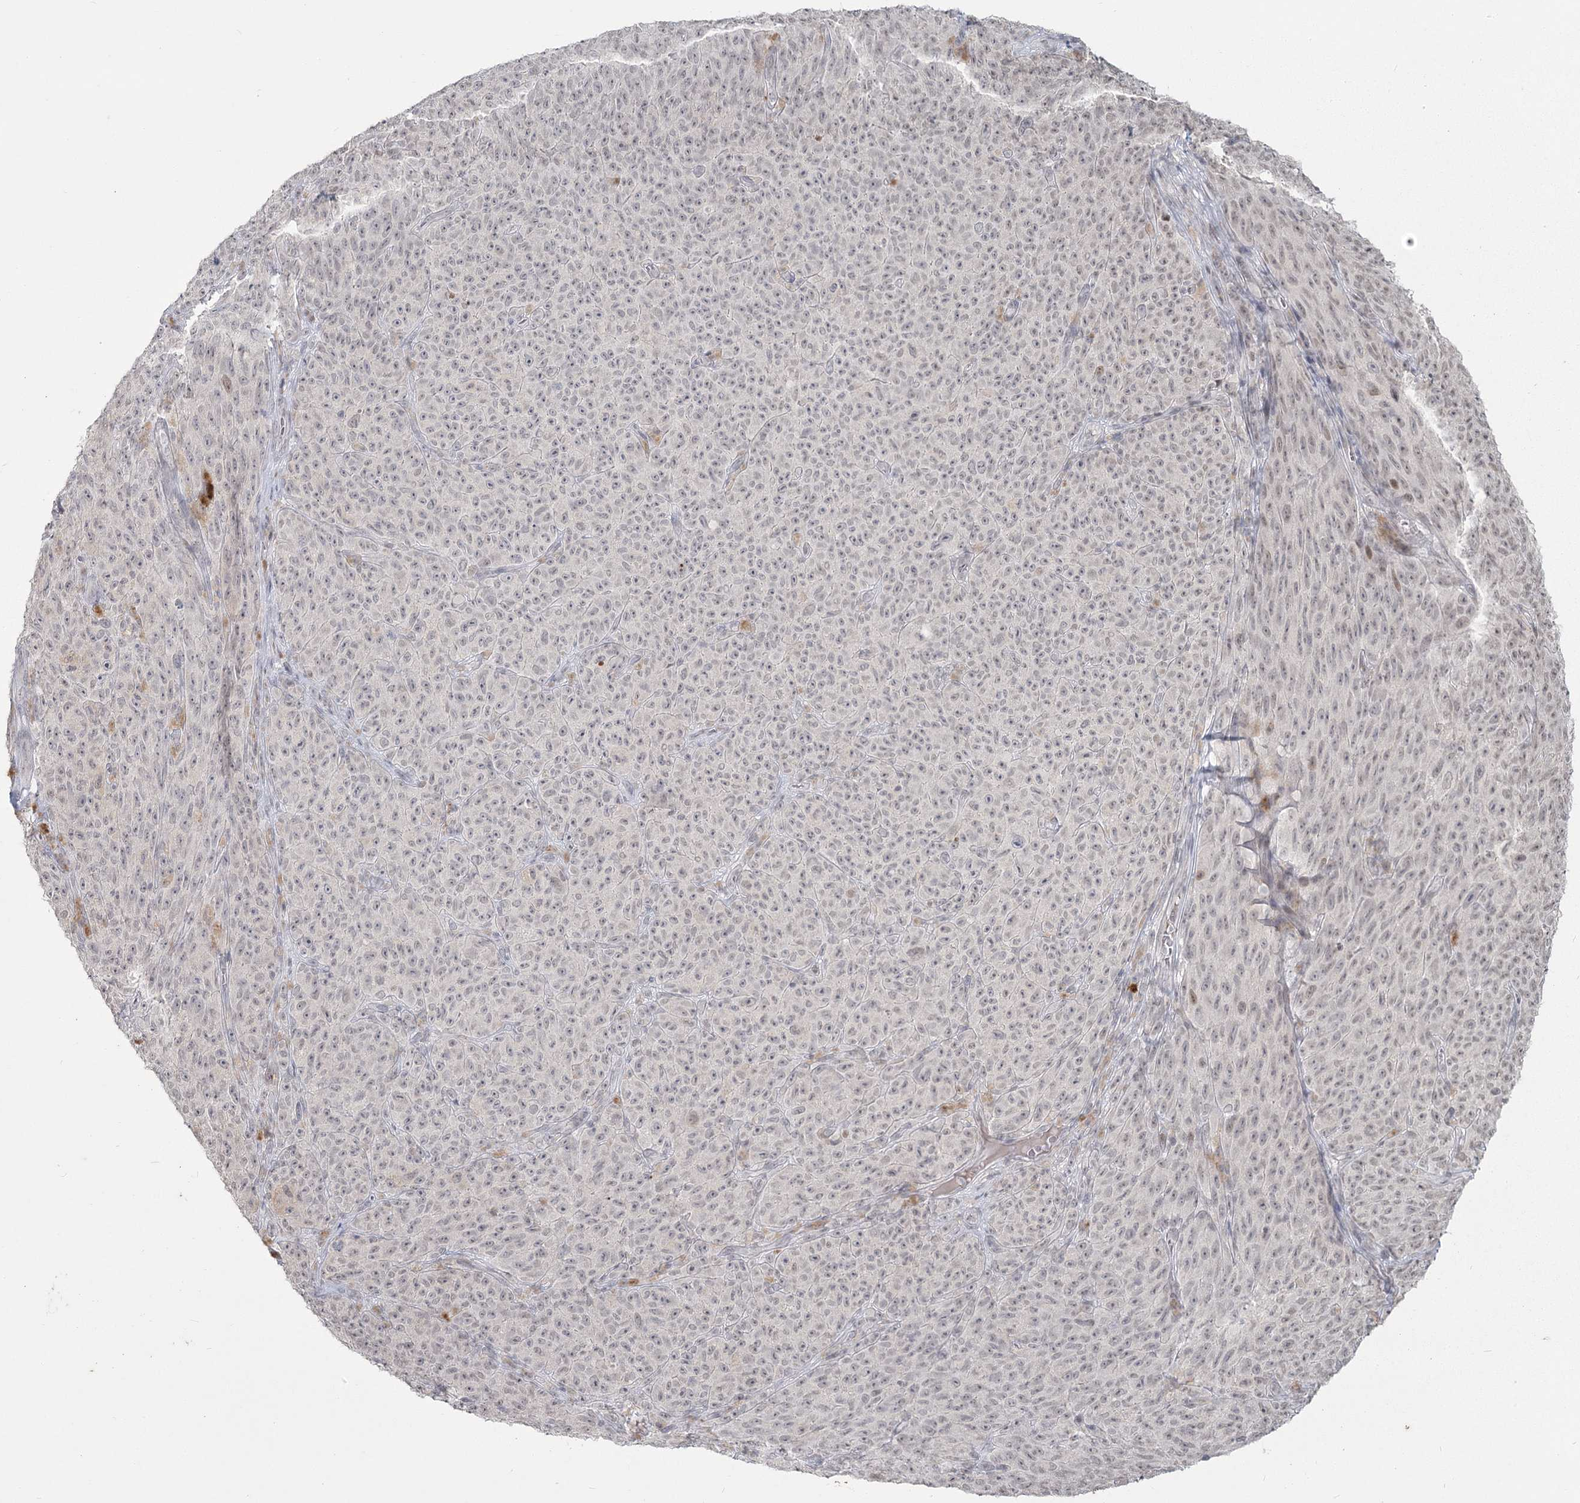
{"staining": {"intensity": "negative", "quantity": "none", "location": "none"}, "tissue": "melanoma", "cell_type": "Tumor cells", "image_type": "cancer", "snomed": [{"axis": "morphology", "description": "Malignant melanoma, NOS"}, {"axis": "topography", "description": "Skin"}], "caption": "Immunohistochemical staining of melanoma reveals no significant positivity in tumor cells.", "gene": "LY6G5C", "patient": {"sex": "female", "age": 82}}